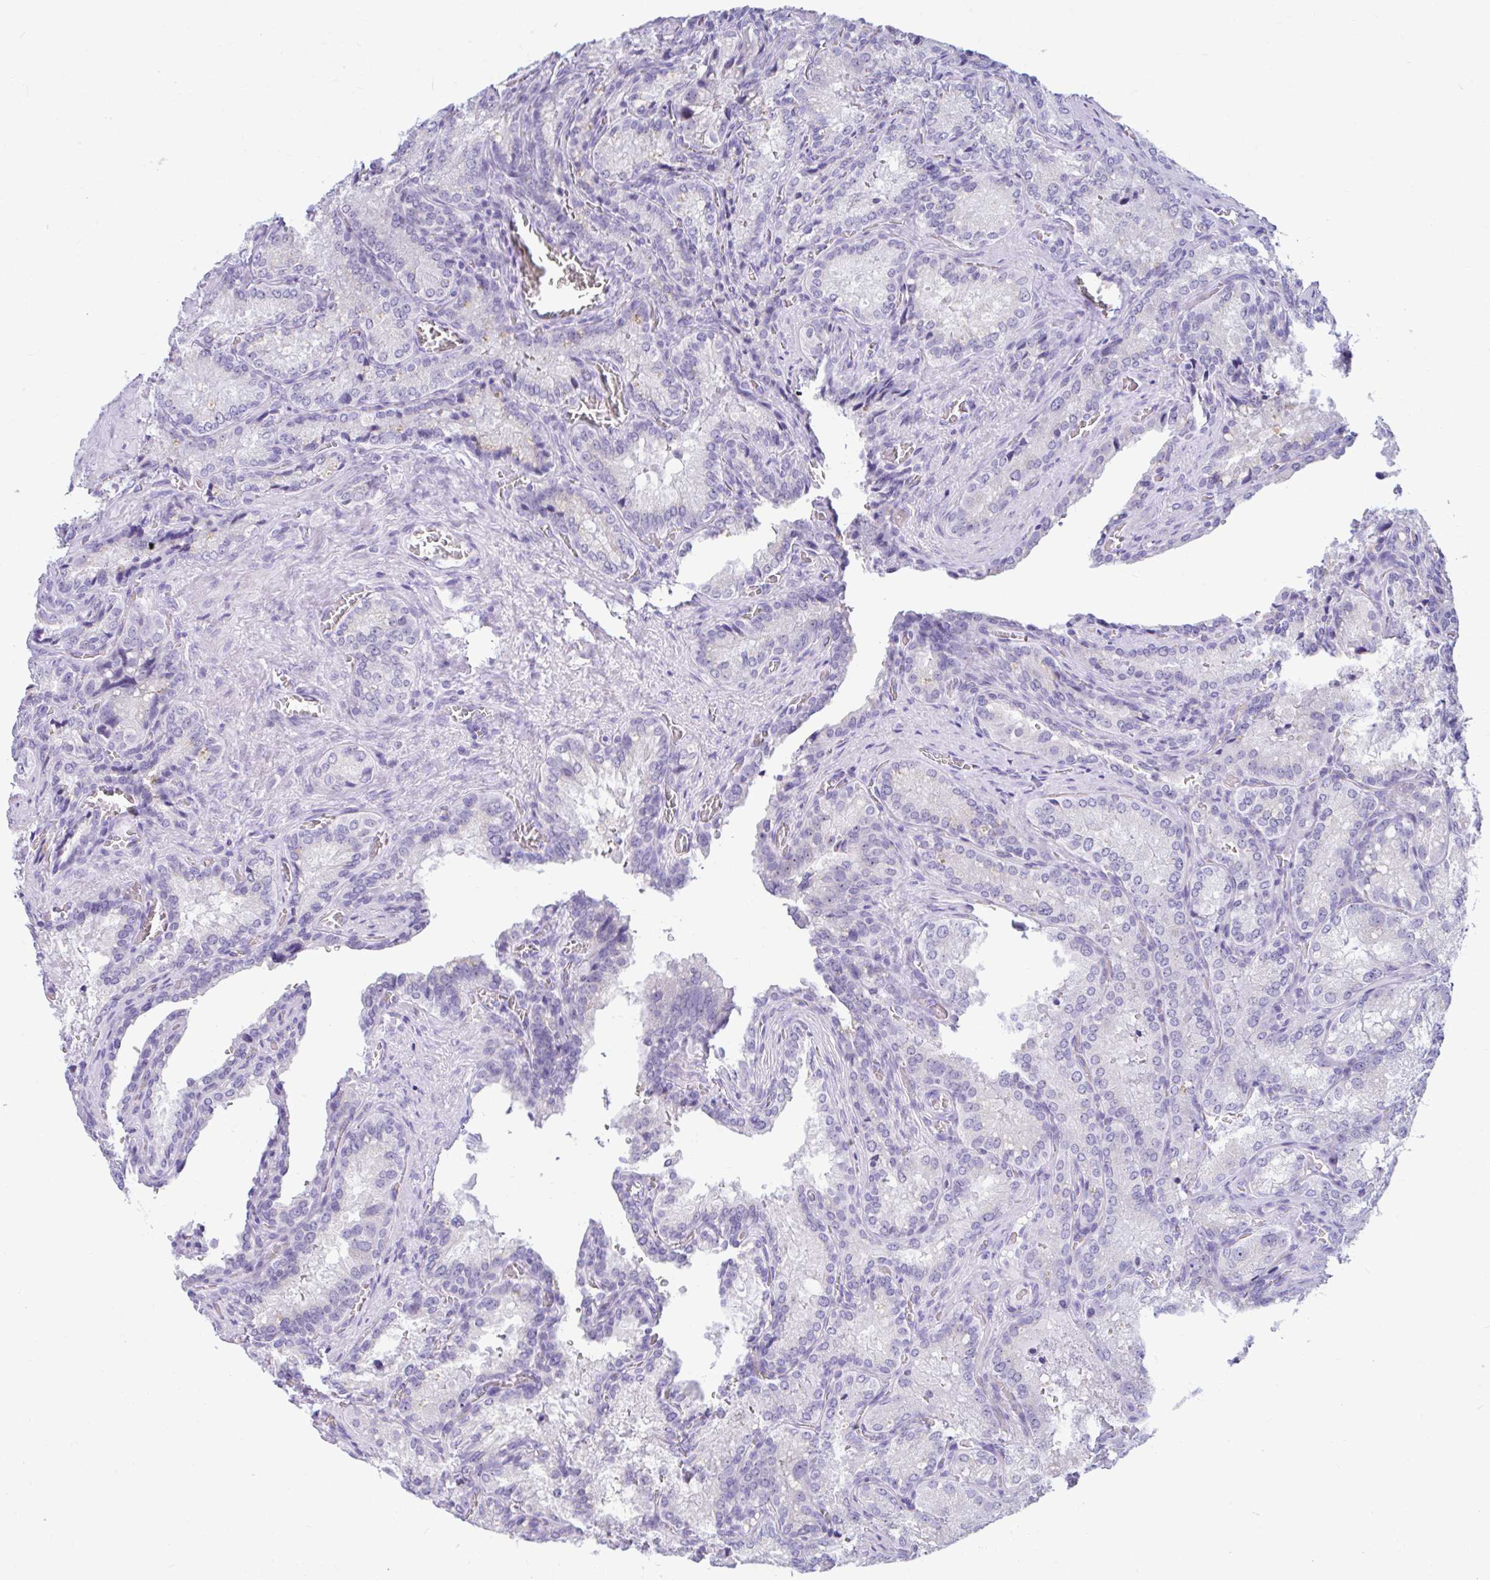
{"staining": {"intensity": "weak", "quantity": "25%-75%", "location": "nuclear"}, "tissue": "seminal vesicle", "cell_type": "Glandular cells", "image_type": "normal", "snomed": [{"axis": "morphology", "description": "Normal tissue, NOS"}, {"axis": "topography", "description": "Seminal veicle"}], "caption": "A low amount of weak nuclear staining is seen in approximately 25%-75% of glandular cells in benign seminal vesicle.", "gene": "FTSJ3", "patient": {"sex": "male", "age": 47}}